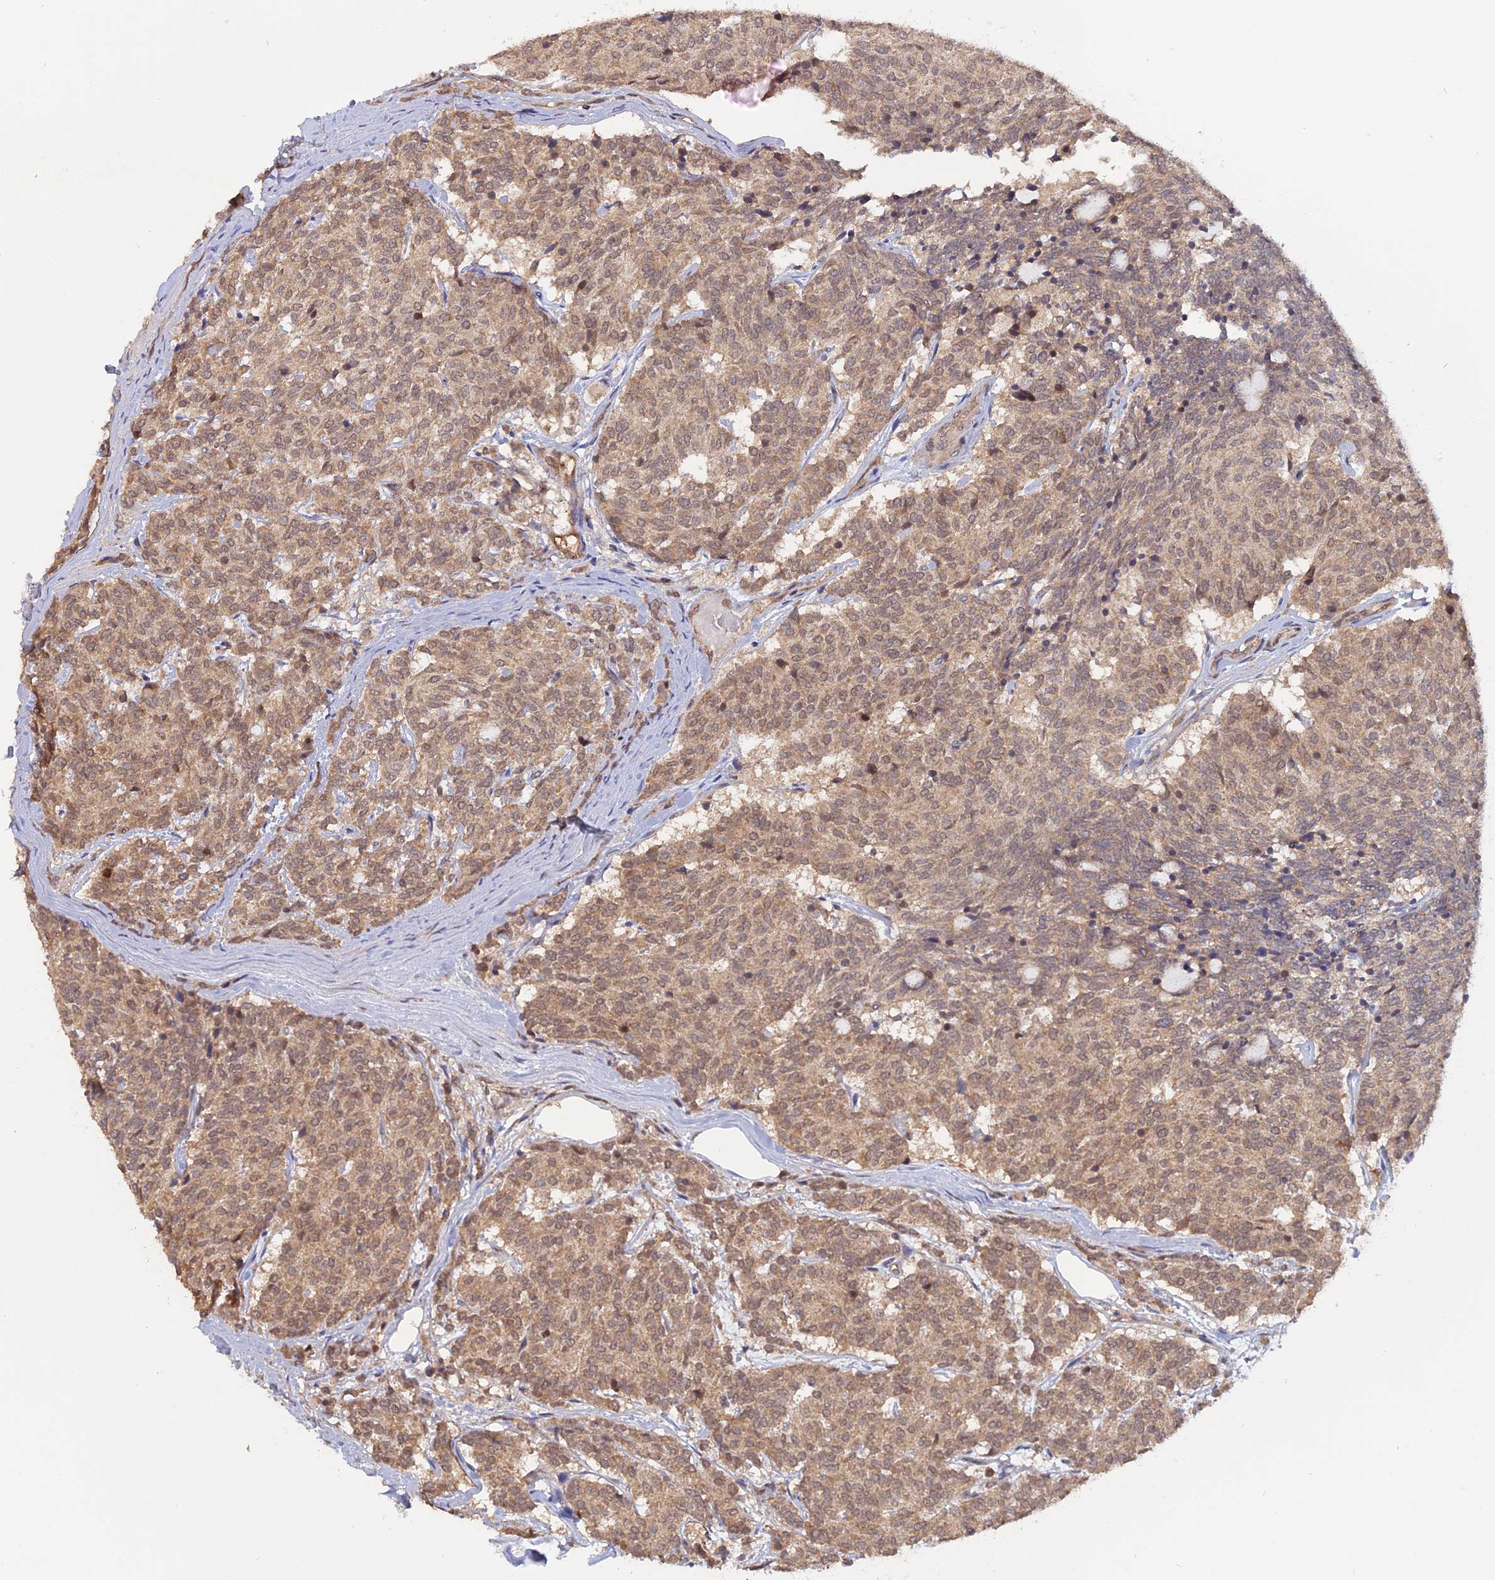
{"staining": {"intensity": "moderate", "quantity": ">75%", "location": "cytoplasmic/membranous"}, "tissue": "carcinoid", "cell_type": "Tumor cells", "image_type": "cancer", "snomed": [{"axis": "morphology", "description": "Carcinoid, malignant, NOS"}, {"axis": "topography", "description": "Pancreas"}], "caption": "Carcinoid (malignant) was stained to show a protein in brown. There is medium levels of moderate cytoplasmic/membranous expression in about >75% of tumor cells.", "gene": "PKIG", "patient": {"sex": "female", "age": 54}}